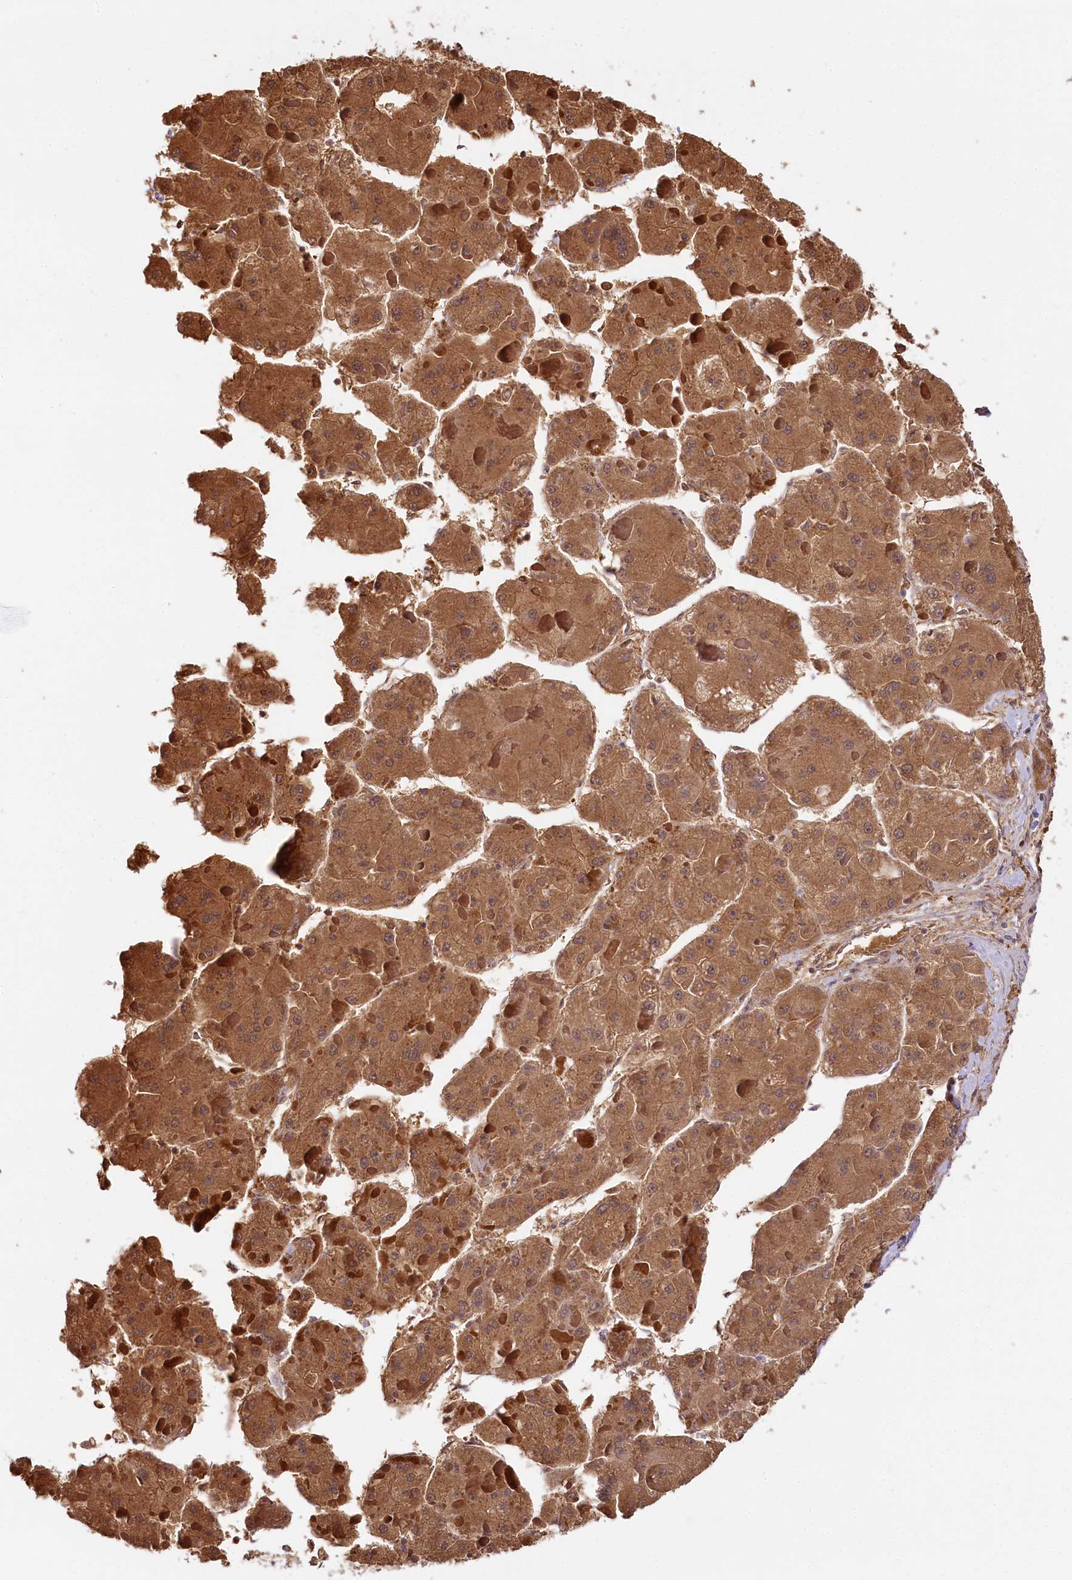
{"staining": {"intensity": "strong", "quantity": ">75%", "location": "cytoplasmic/membranous,nuclear"}, "tissue": "liver cancer", "cell_type": "Tumor cells", "image_type": "cancer", "snomed": [{"axis": "morphology", "description": "Carcinoma, Hepatocellular, NOS"}, {"axis": "topography", "description": "Liver"}], "caption": "Protein expression analysis of liver cancer reveals strong cytoplasmic/membranous and nuclear positivity in about >75% of tumor cells.", "gene": "HPD", "patient": {"sex": "female", "age": 73}}